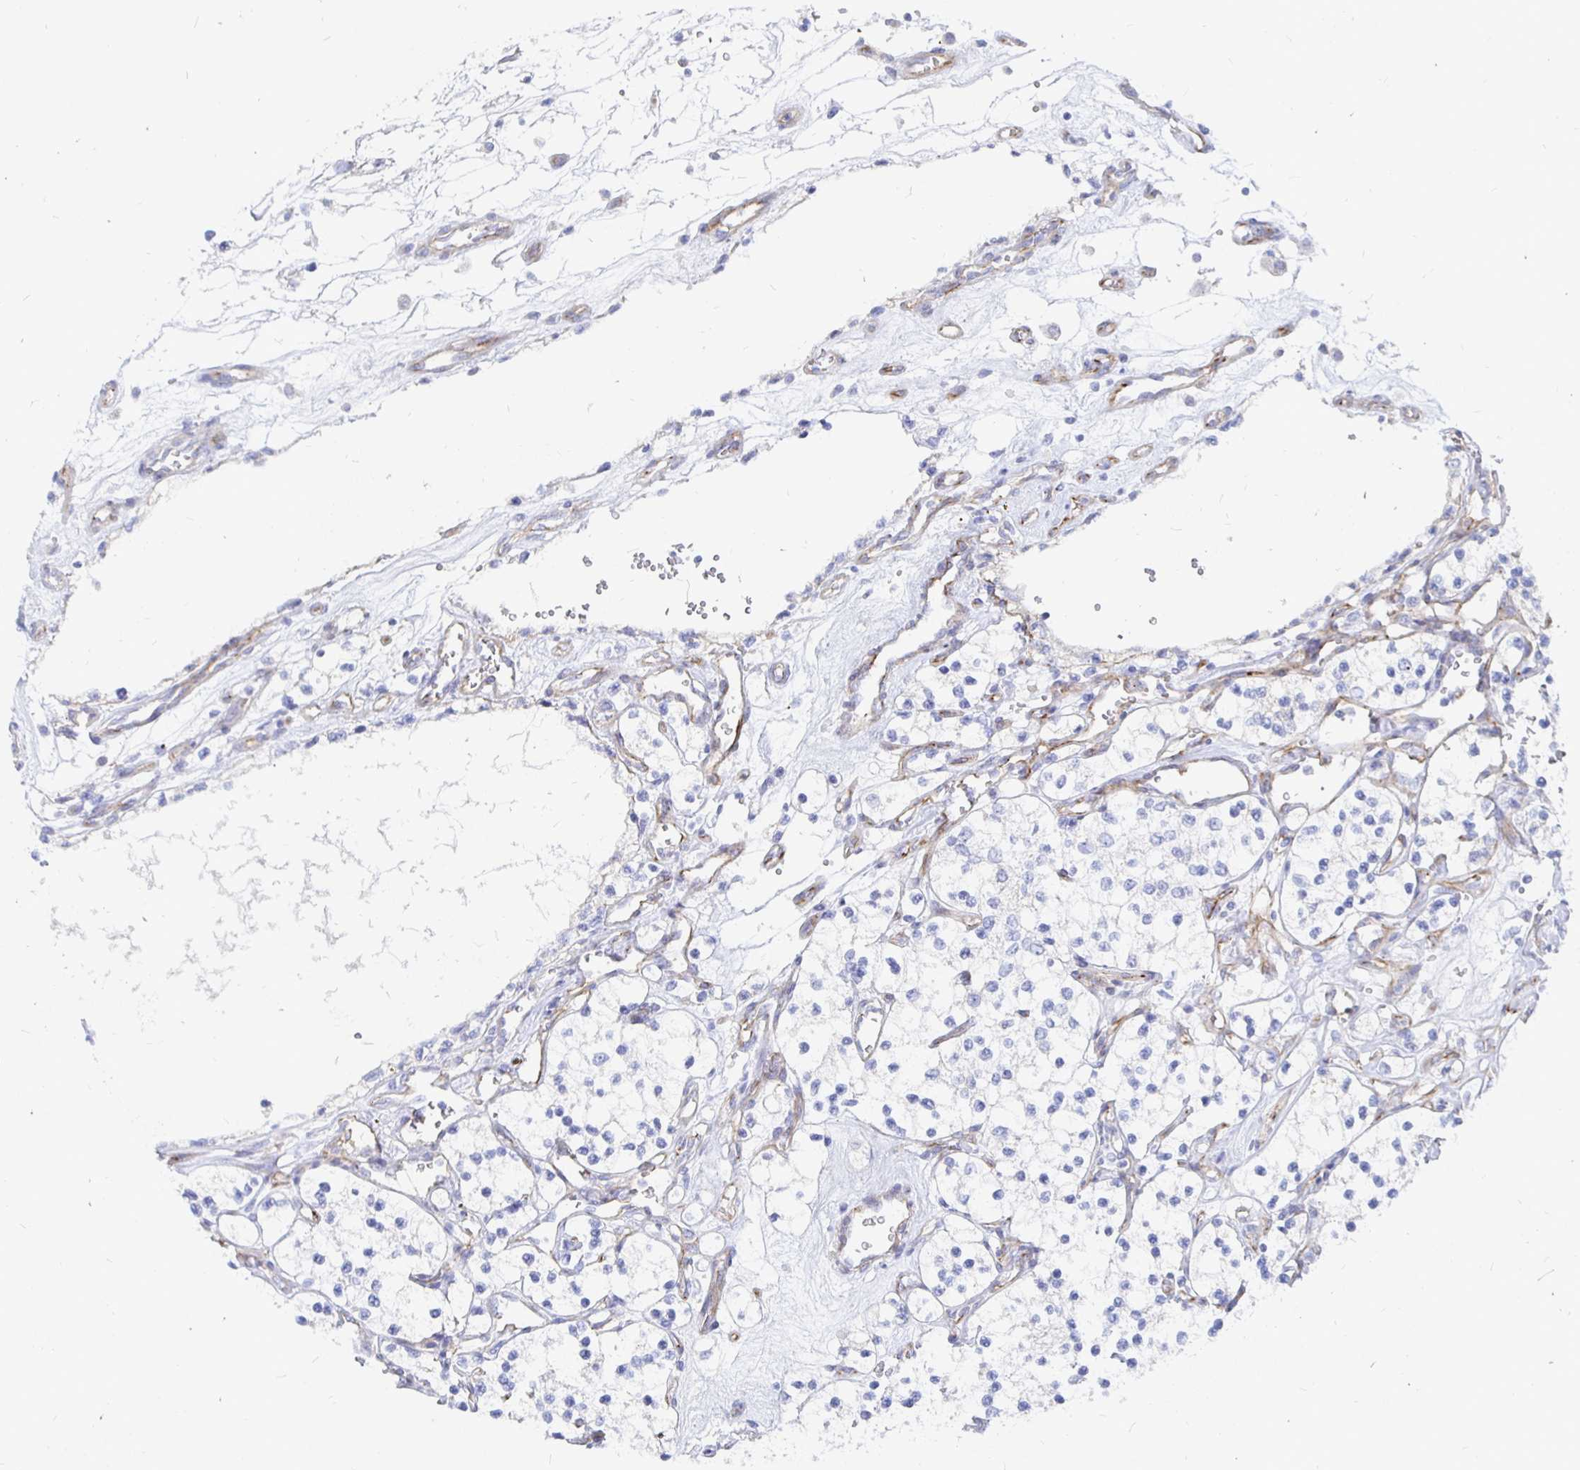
{"staining": {"intensity": "negative", "quantity": "none", "location": "none"}, "tissue": "renal cancer", "cell_type": "Tumor cells", "image_type": "cancer", "snomed": [{"axis": "morphology", "description": "Adenocarcinoma, NOS"}, {"axis": "topography", "description": "Kidney"}], "caption": "A high-resolution photomicrograph shows immunohistochemistry staining of renal cancer, which exhibits no significant staining in tumor cells.", "gene": "COX16", "patient": {"sex": "female", "age": 69}}